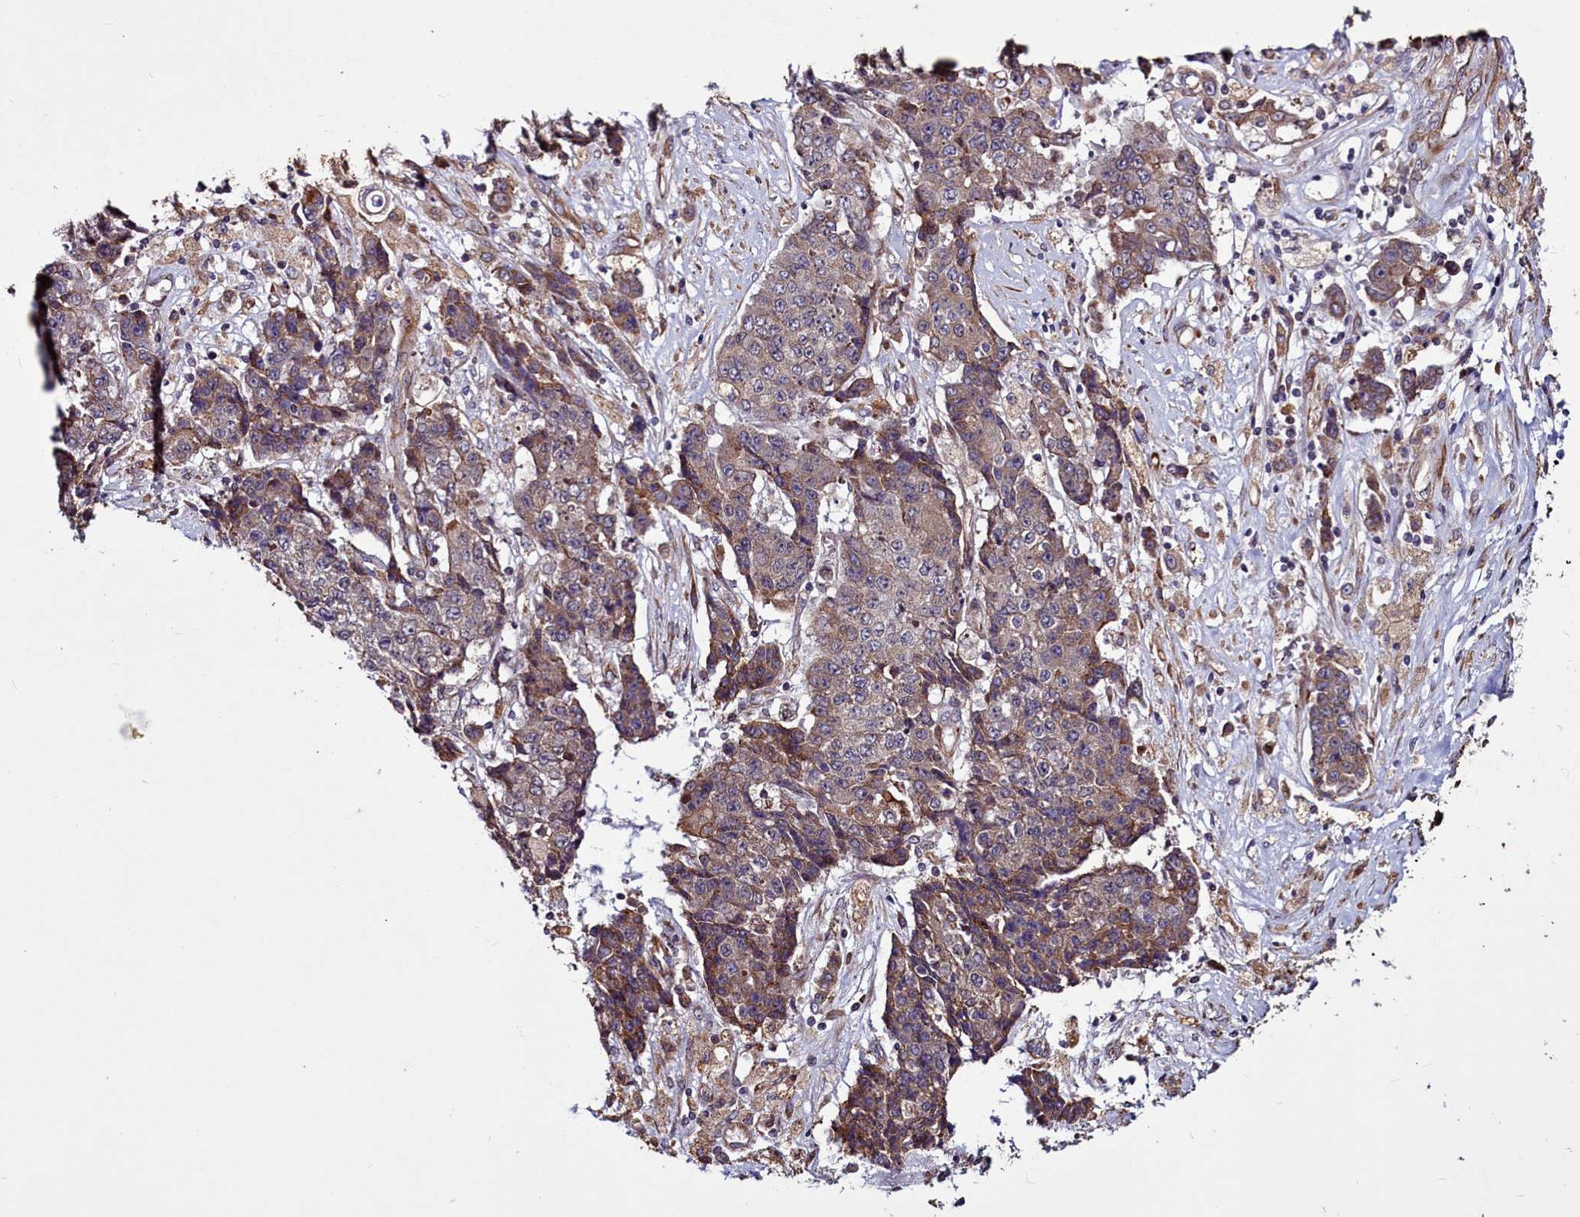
{"staining": {"intensity": "weak", "quantity": "25%-75%", "location": "cytoplasmic/membranous"}, "tissue": "ovarian cancer", "cell_type": "Tumor cells", "image_type": "cancer", "snomed": [{"axis": "morphology", "description": "Carcinoma, endometroid"}, {"axis": "topography", "description": "Ovary"}], "caption": "Tumor cells display low levels of weak cytoplasmic/membranous expression in approximately 25%-75% of cells in human endometroid carcinoma (ovarian).", "gene": "MCRIP1", "patient": {"sex": "female", "age": 42}}